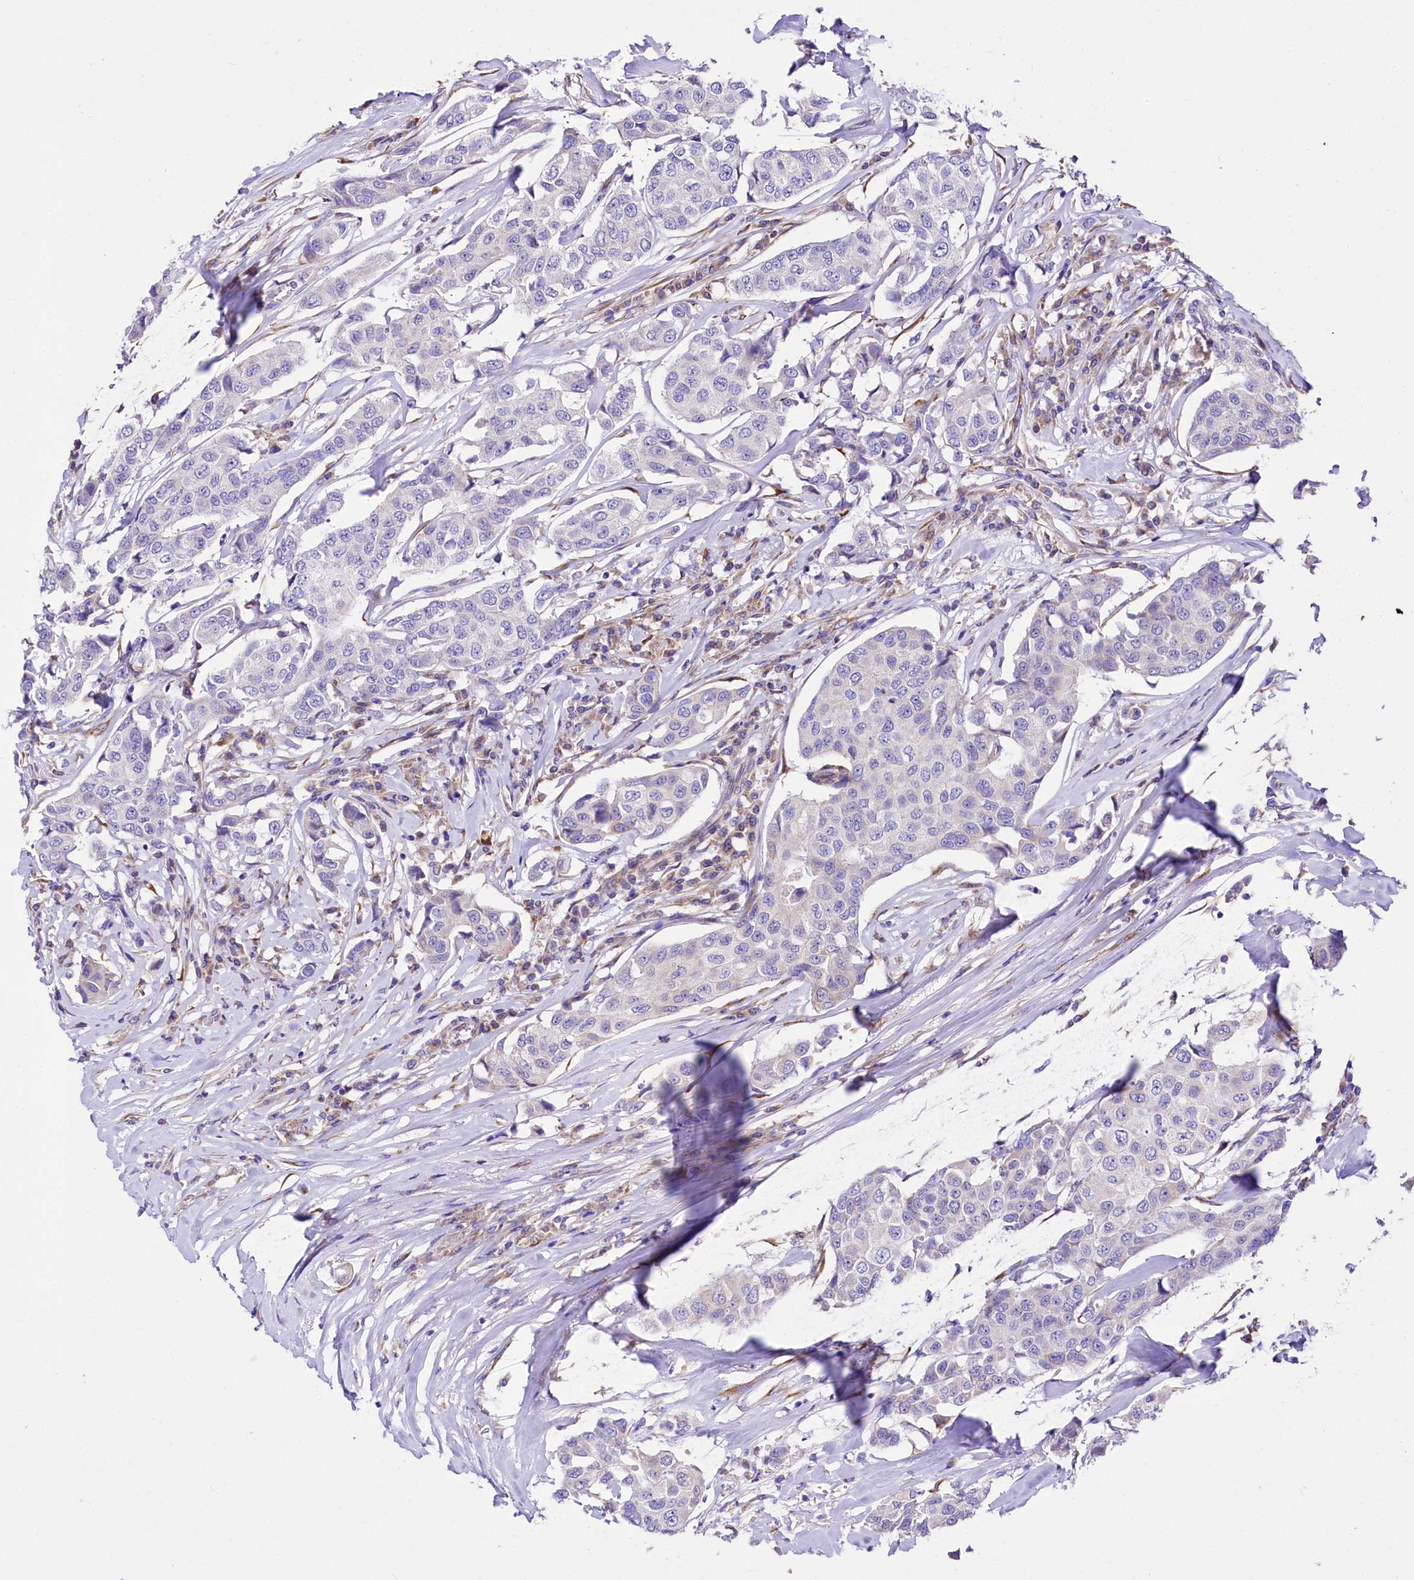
{"staining": {"intensity": "negative", "quantity": "none", "location": "none"}, "tissue": "breast cancer", "cell_type": "Tumor cells", "image_type": "cancer", "snomed": [{"axis": "morphology", "description": "Duct carcinoma"}, {"axis": "topography", "description": "Breast"}], "caption": "Breast cancer (intraductal carcinoma) was stained to show a protein in brown. There is no significant expression in tumor cells. The staining was performed using DAB to visualize the protein expression in brown, while the nuclei were stained in blue with hematoxylin (Magnification: 20x).", "gene": "A2ML1", "patient": {"sex": "female", "age": 80}}